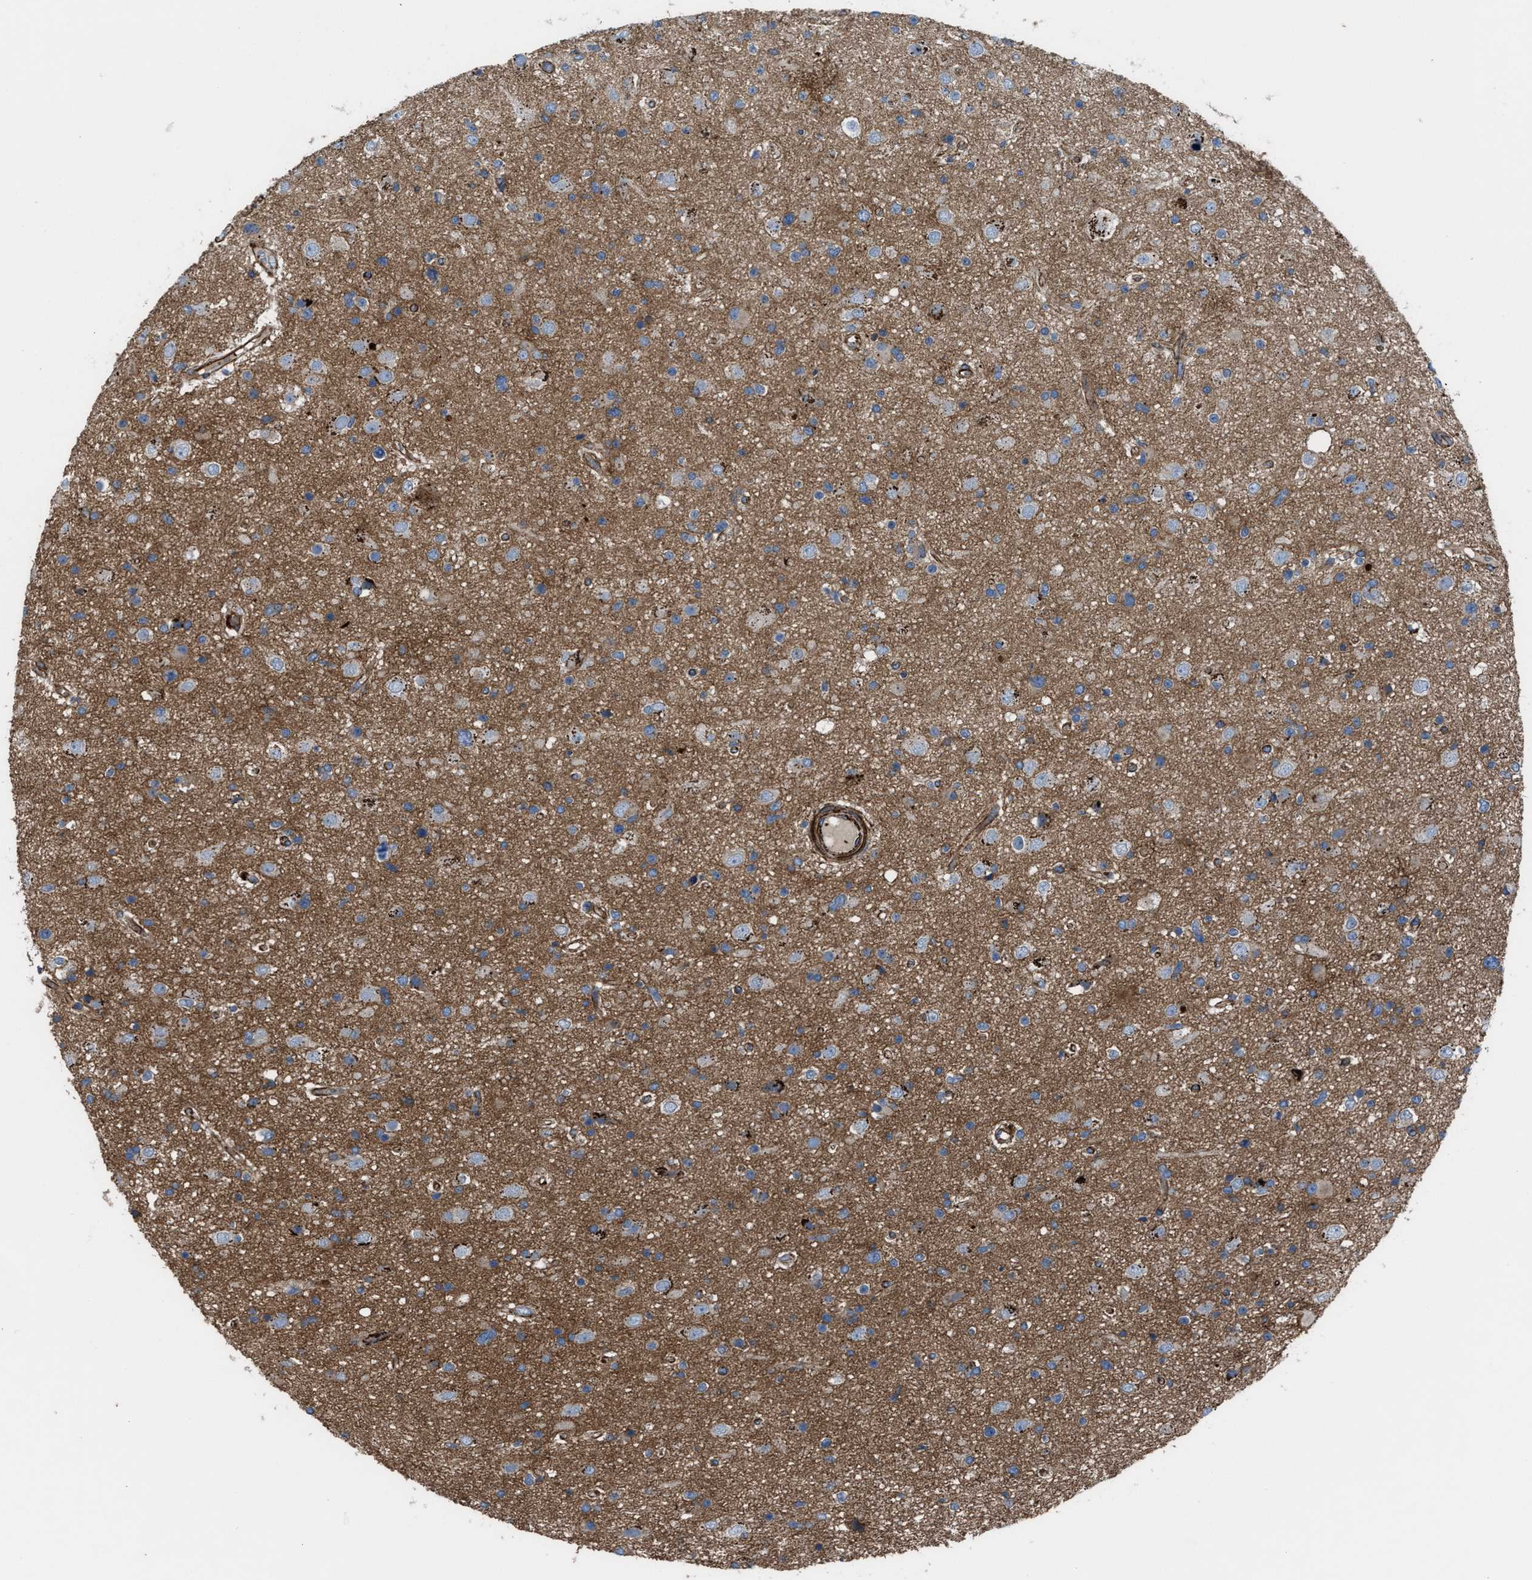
{"staining": {"intensity": "moderate", "quantity": ">75%", "location": "cytoplasmic/membranous"}, "tissue": "glioma", "cell_type": "Tumor cells", "image_type": "cancer", "snomed": [{"axis": "morphology", "description": "Glioma, malignant, High grade"}, {"axis": "topography", "description": "Brain"}], "caption": "Malignant glioma (high-grade) stained with DAB immunohistochemistry demonstrates medium levels of moderate cytoplasmic/membranous staining in approximately >75% of tumor cells.", "gene": "AGPAT2", "patient": {"sex": "male", "age": 33}}